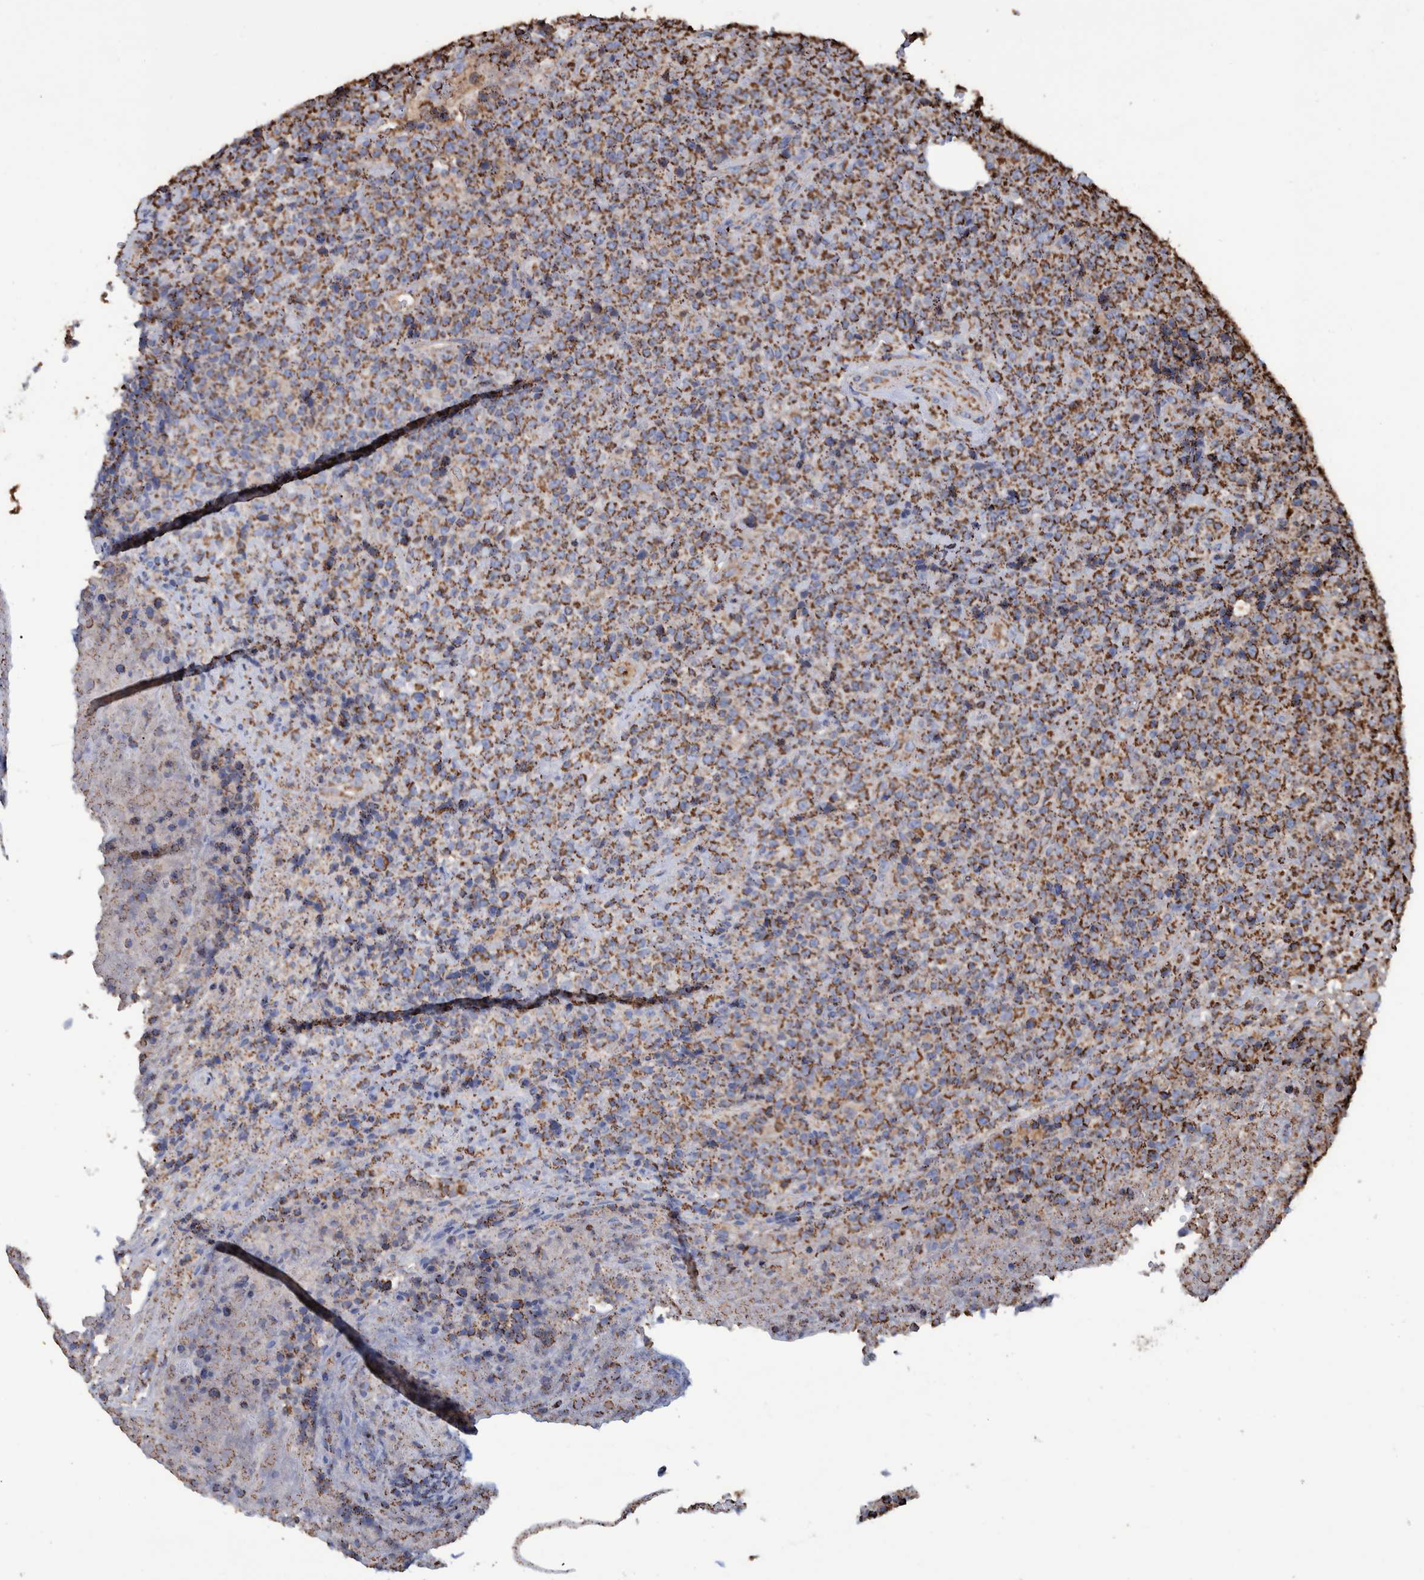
{"staining": {"intensity": "strong", "quantity": ">75%", "location": "cytoplasmic/membranous"}, "tissue": "lymphoma", "cell_type": "Tumor cells", "image_type": "cancer", "snomed": [{"axis": "morphology", "description": "Malignant lymphoma, non-Hodgkin's type, High grade"}, {"axis": "topography", "description": "Lymph node"}], "caption": "The photomicrograph displays a brown stain indicating the presence of a protein in the cytoplasmic/membranous of tumor cells in lymphoma. (brown staining indicates protein expression, while blue staining denotes nuclei).", "gene": "VPS26C", "patient": {"sex": "male", "age": 13}}